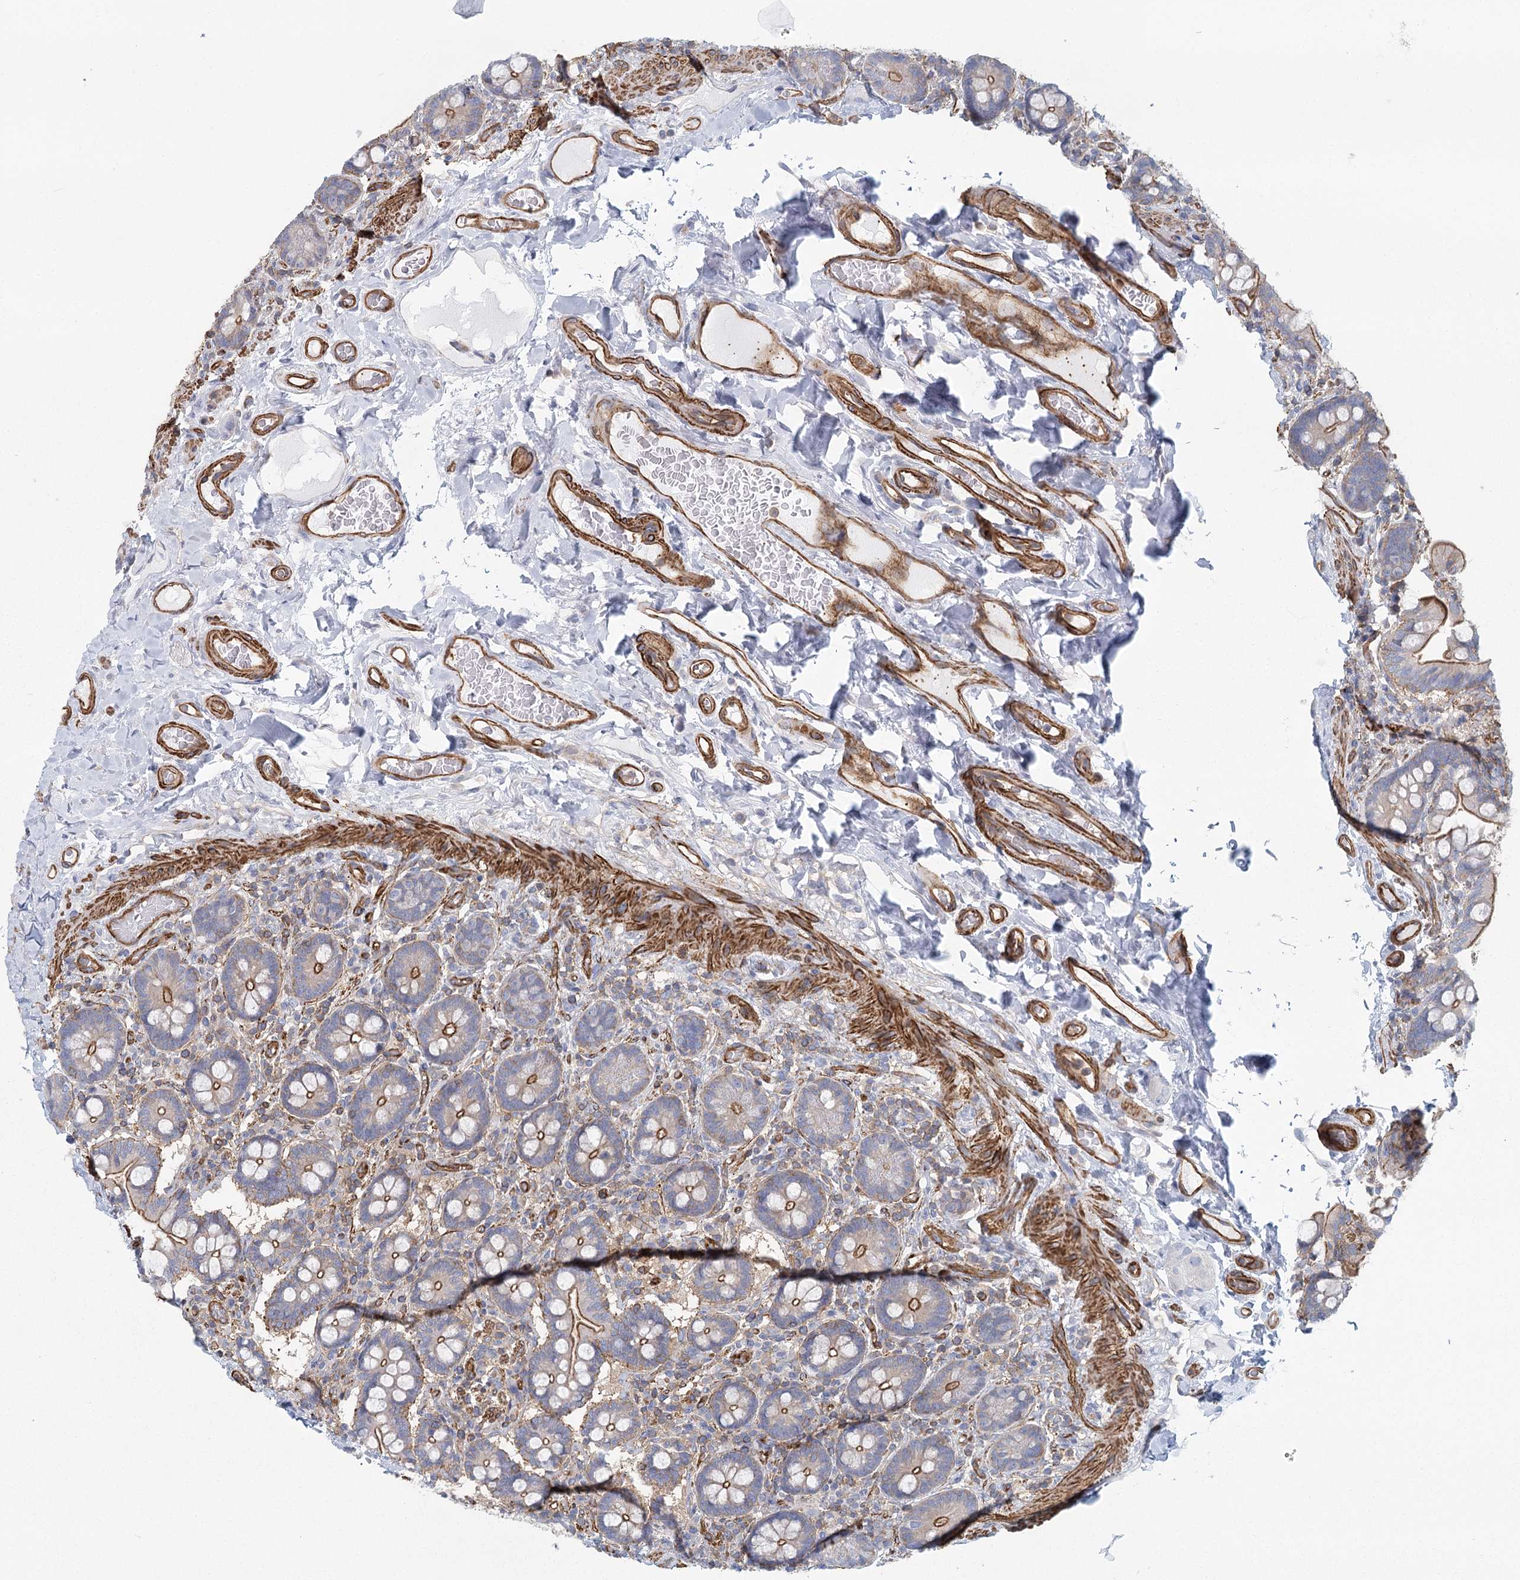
{"staining": {"intensity": "moderate", "quantity": "25%-75%", "location": "cytoplasmic/membranous"}, "tissue": "small intestine", "cell_type": "Glandular cells", "image_type": "normal", "snomed": [{"axis": "morphology", "description": "Normal tissue, NOS"}, {"axis": "topography", "description": "Small intestine"}], "caption": "A brown stain highlights moderate cytoplasmic/membranous positivity of a protein in glandular cells of normal human small intestine.", "gene": "IFT46", "patient": {"sex": "female", "age": 64}}